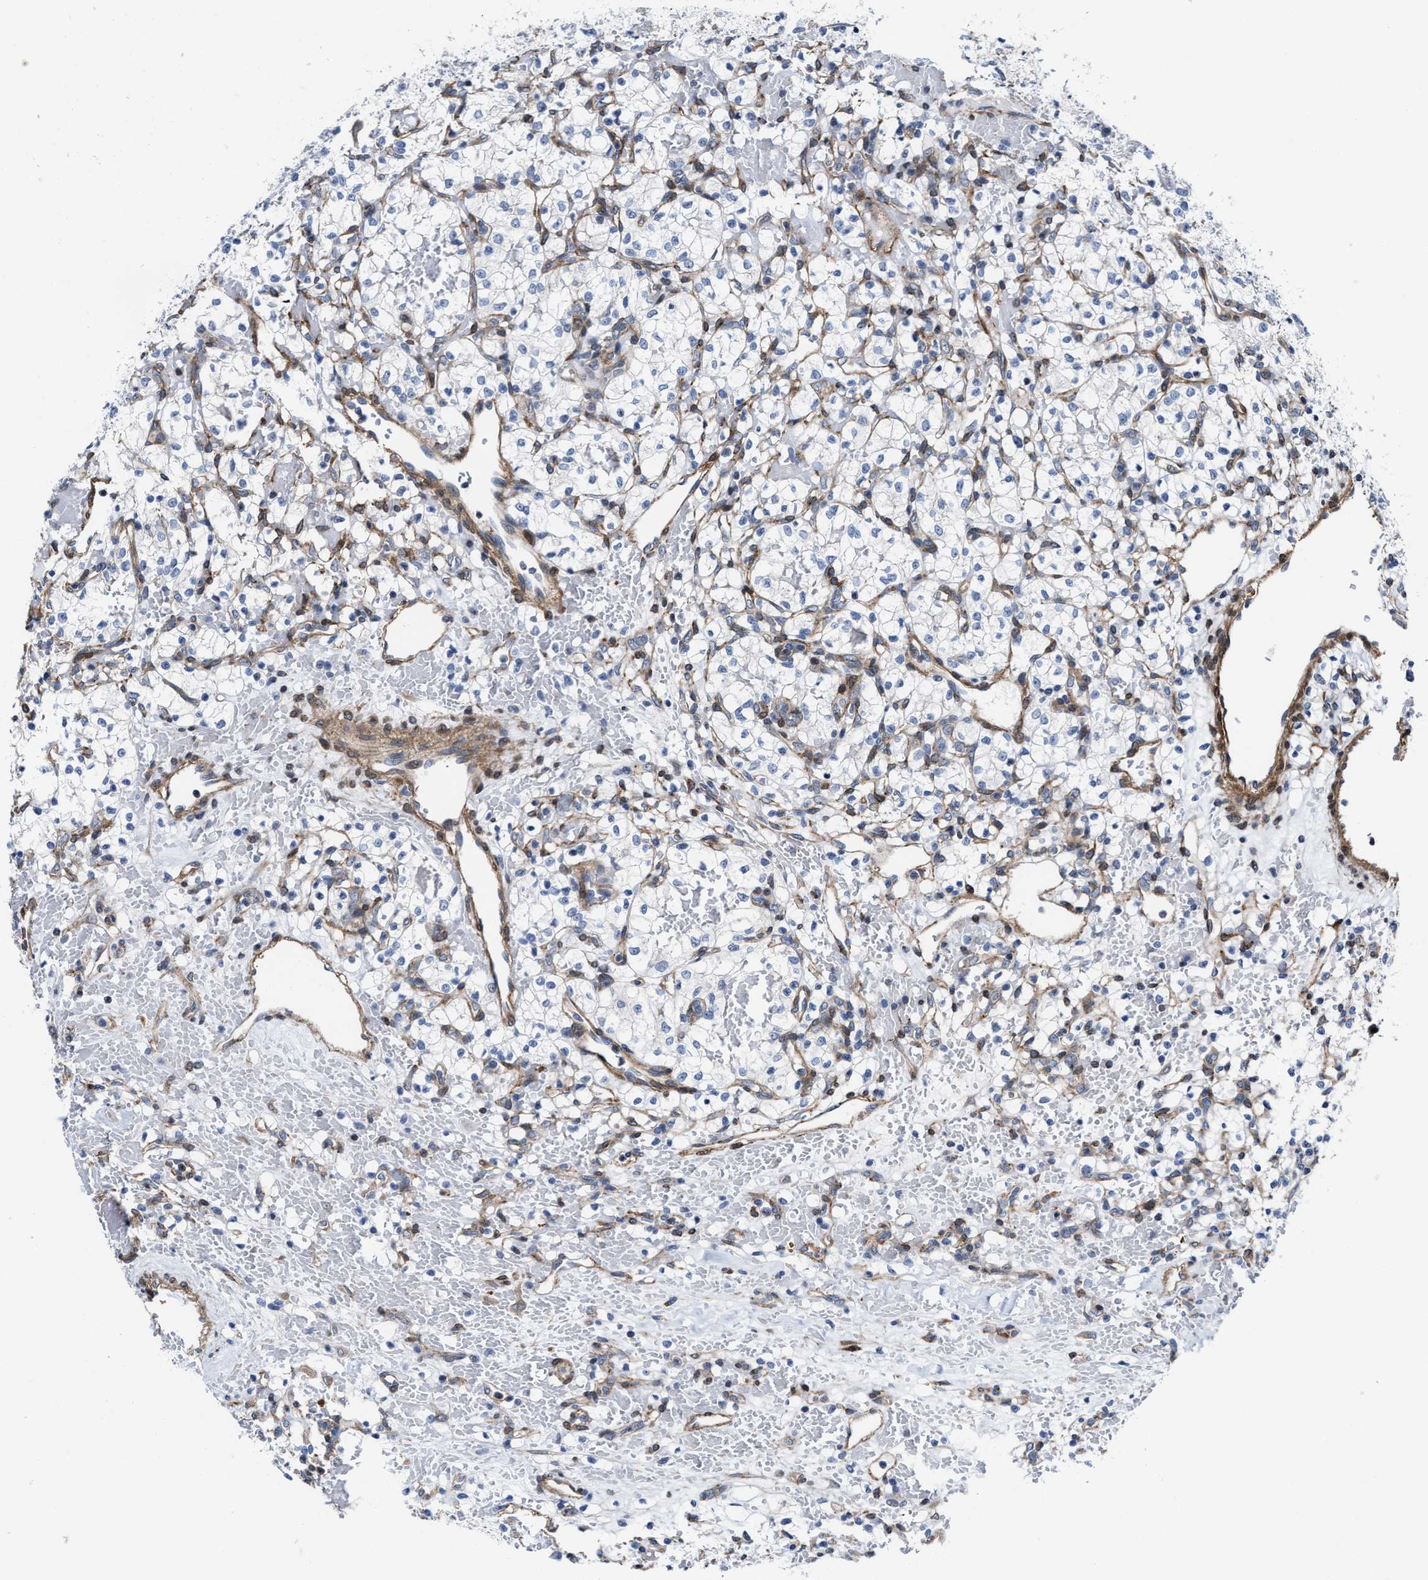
{"staining": {"intensity": "negative", "quantity": "none", "location": "none"}, "tissue": "renal cancer", "cell_type": "Tumor cells", "image_type": "cancer", "snomed": [{"axis": "morphology", "description": "Adenocarcinoma, NOS"}, {"axis": "topography", "description": "Kidney"}], "caption": "The IHC image has no significant positivity in tumor cells of renal adenocarcinoma tissue.", "gene": "TGFB1I1", "patient": {"sex": "female", "age": 60}}